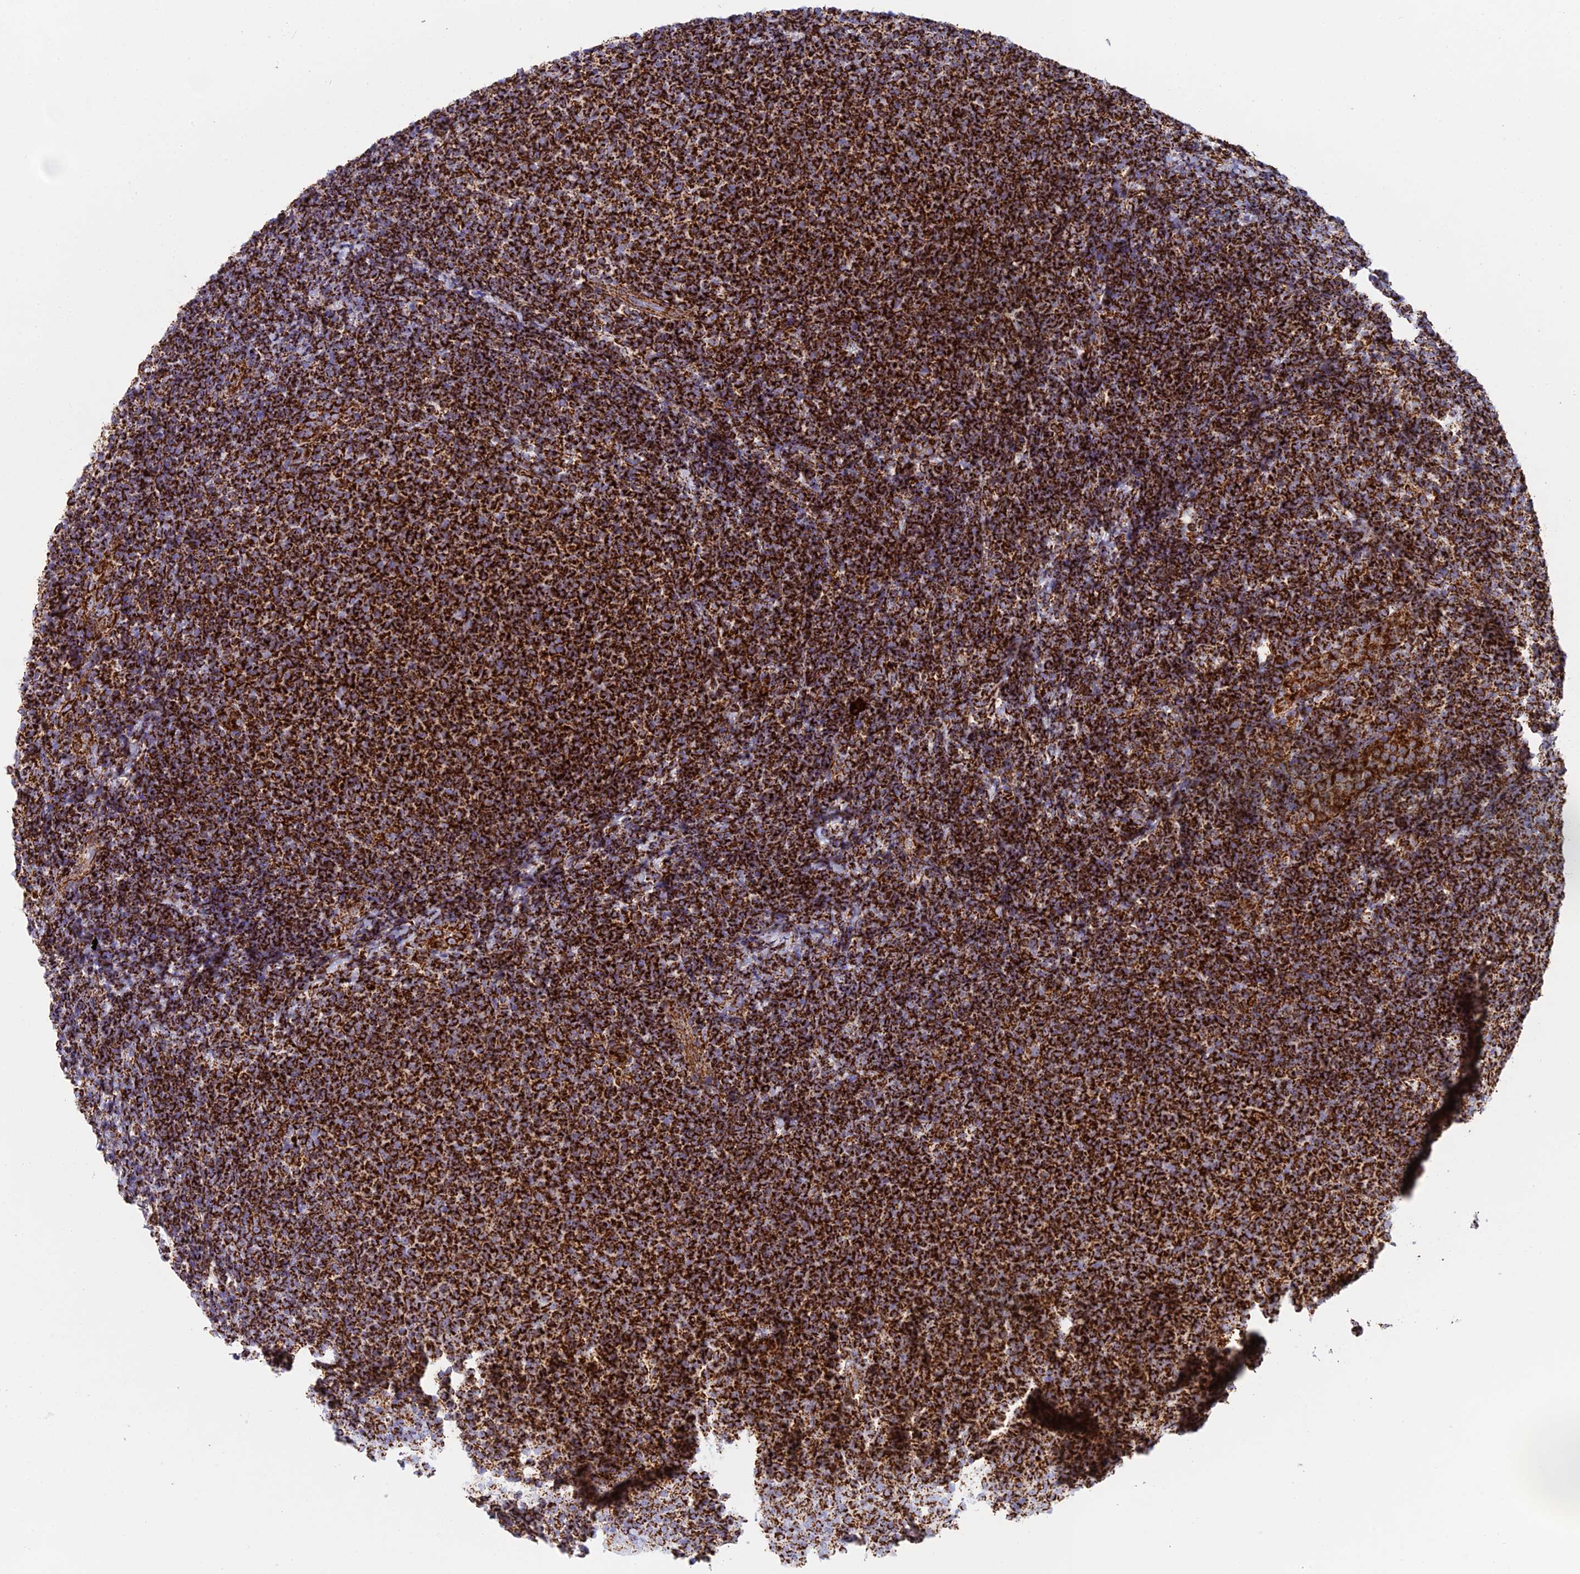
{"staining": {"intensity": "strong", "quantity": ">75%", "location": "cytoplasmic/membranous"}, "tissue": "lymphoma", "cell_type": "Tumor cells", "image_type": "cancer", "snomed": [{"axis": "morphology", "description": "Malignant lymphoma, non-Hodgkin's type, Low grade"}, {"axis": "topography", "description": "Lymph node"}], "caption": "Immunohistochemical staining of human low-grade malignant lymphoma, non-Hodgkin's type exhibits strong cytoplasmic/membranous protein staining in approximately >75% of tumor cells. (brown staining indicates protein expression, while blue staining denotes nuclei).", "gene": "CHCHD3", "patient": {"sex": "male", "age": 66}}